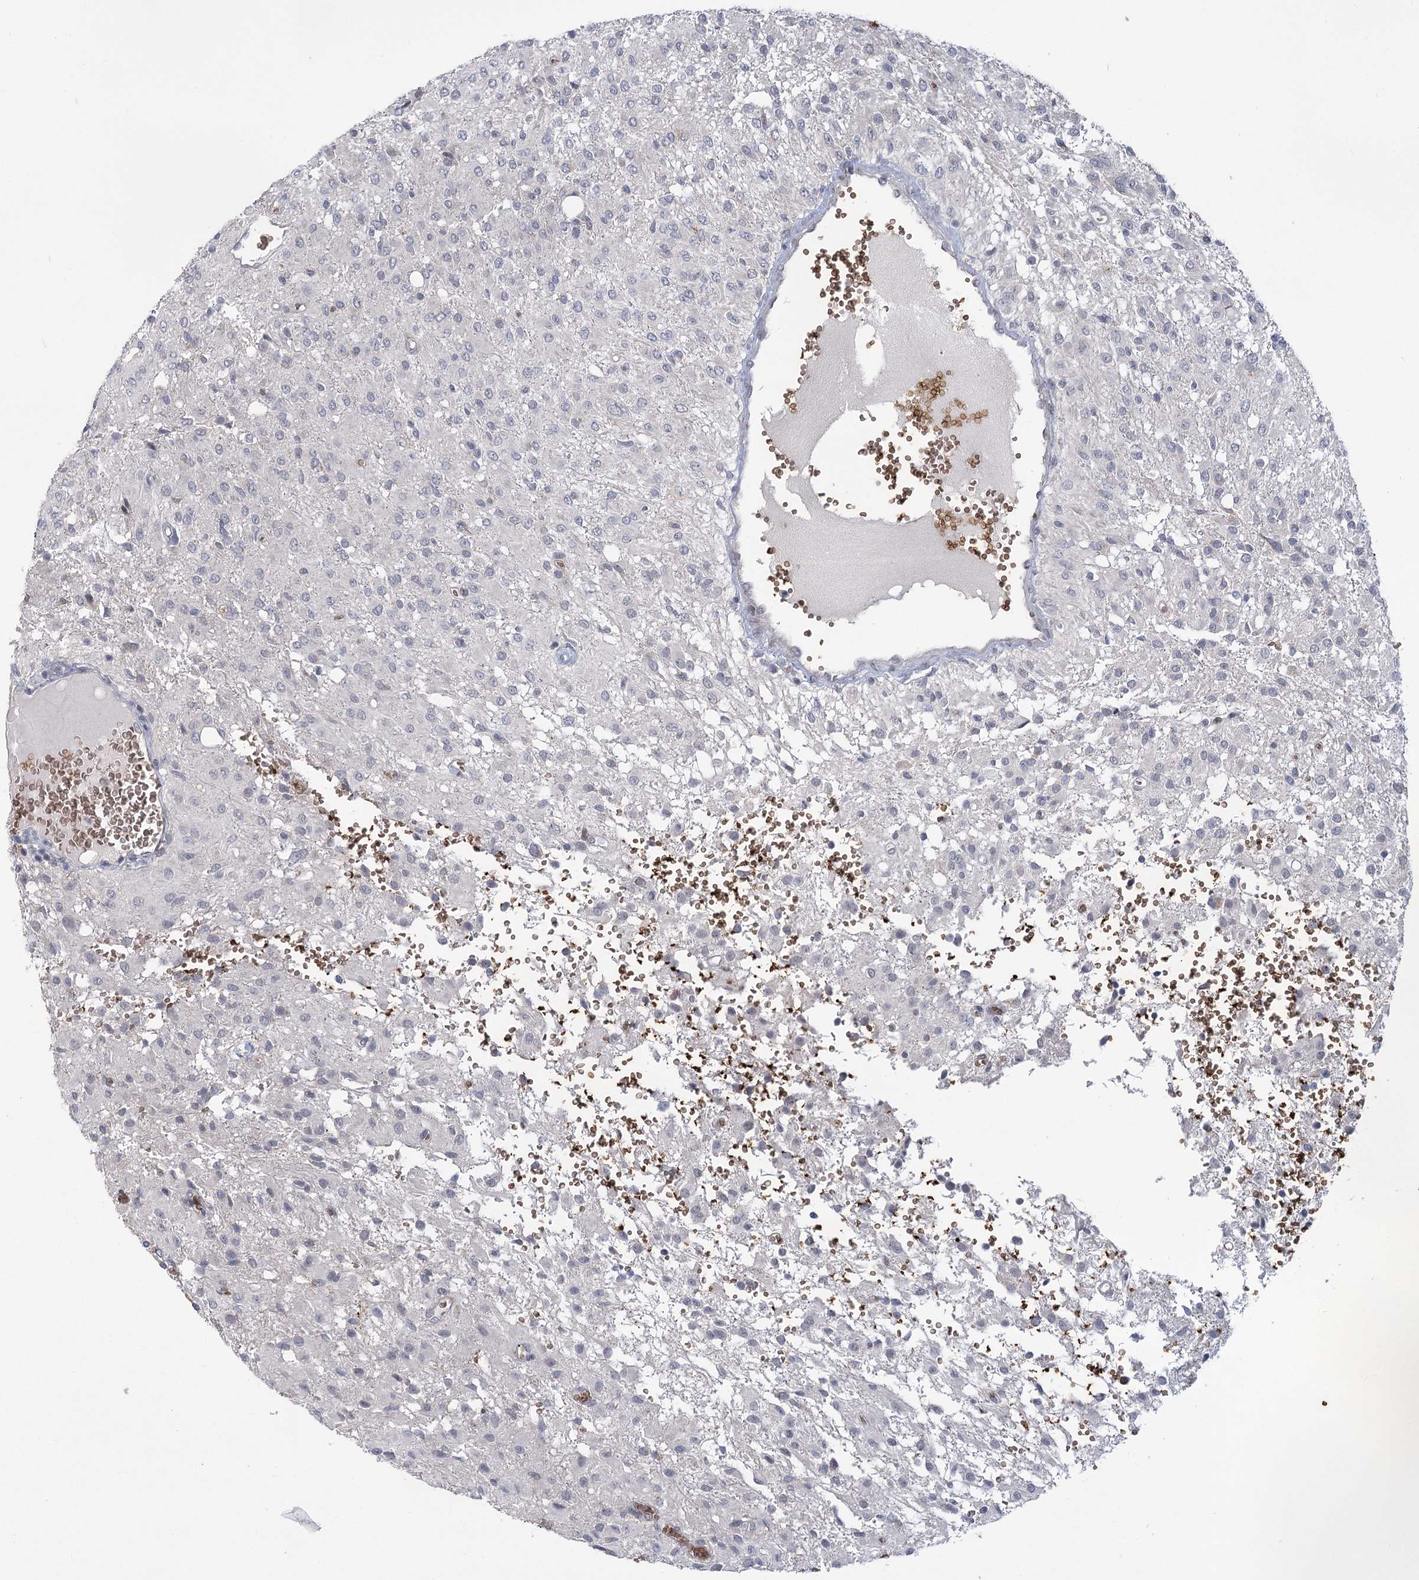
{"staining": {"intensity": "negative", "quantity": "none", "location": "none"}, "tissue": "glioma", "cell_type": "Tumor cells", "image_type": "cancer", "snomed": [{"axis": "morphology", "description": "Glioma, malignant, High grade"}, {"axis": "topography", "description": "Brain"}], "caption": "Immunohistochemistry (IHC) histopathology image of human glioma stained for a protein (brown), which demonstrates no staining in tumor cells.", "gene": "NSMCE4A", "patient": {"sex": "female", "age": 59}}